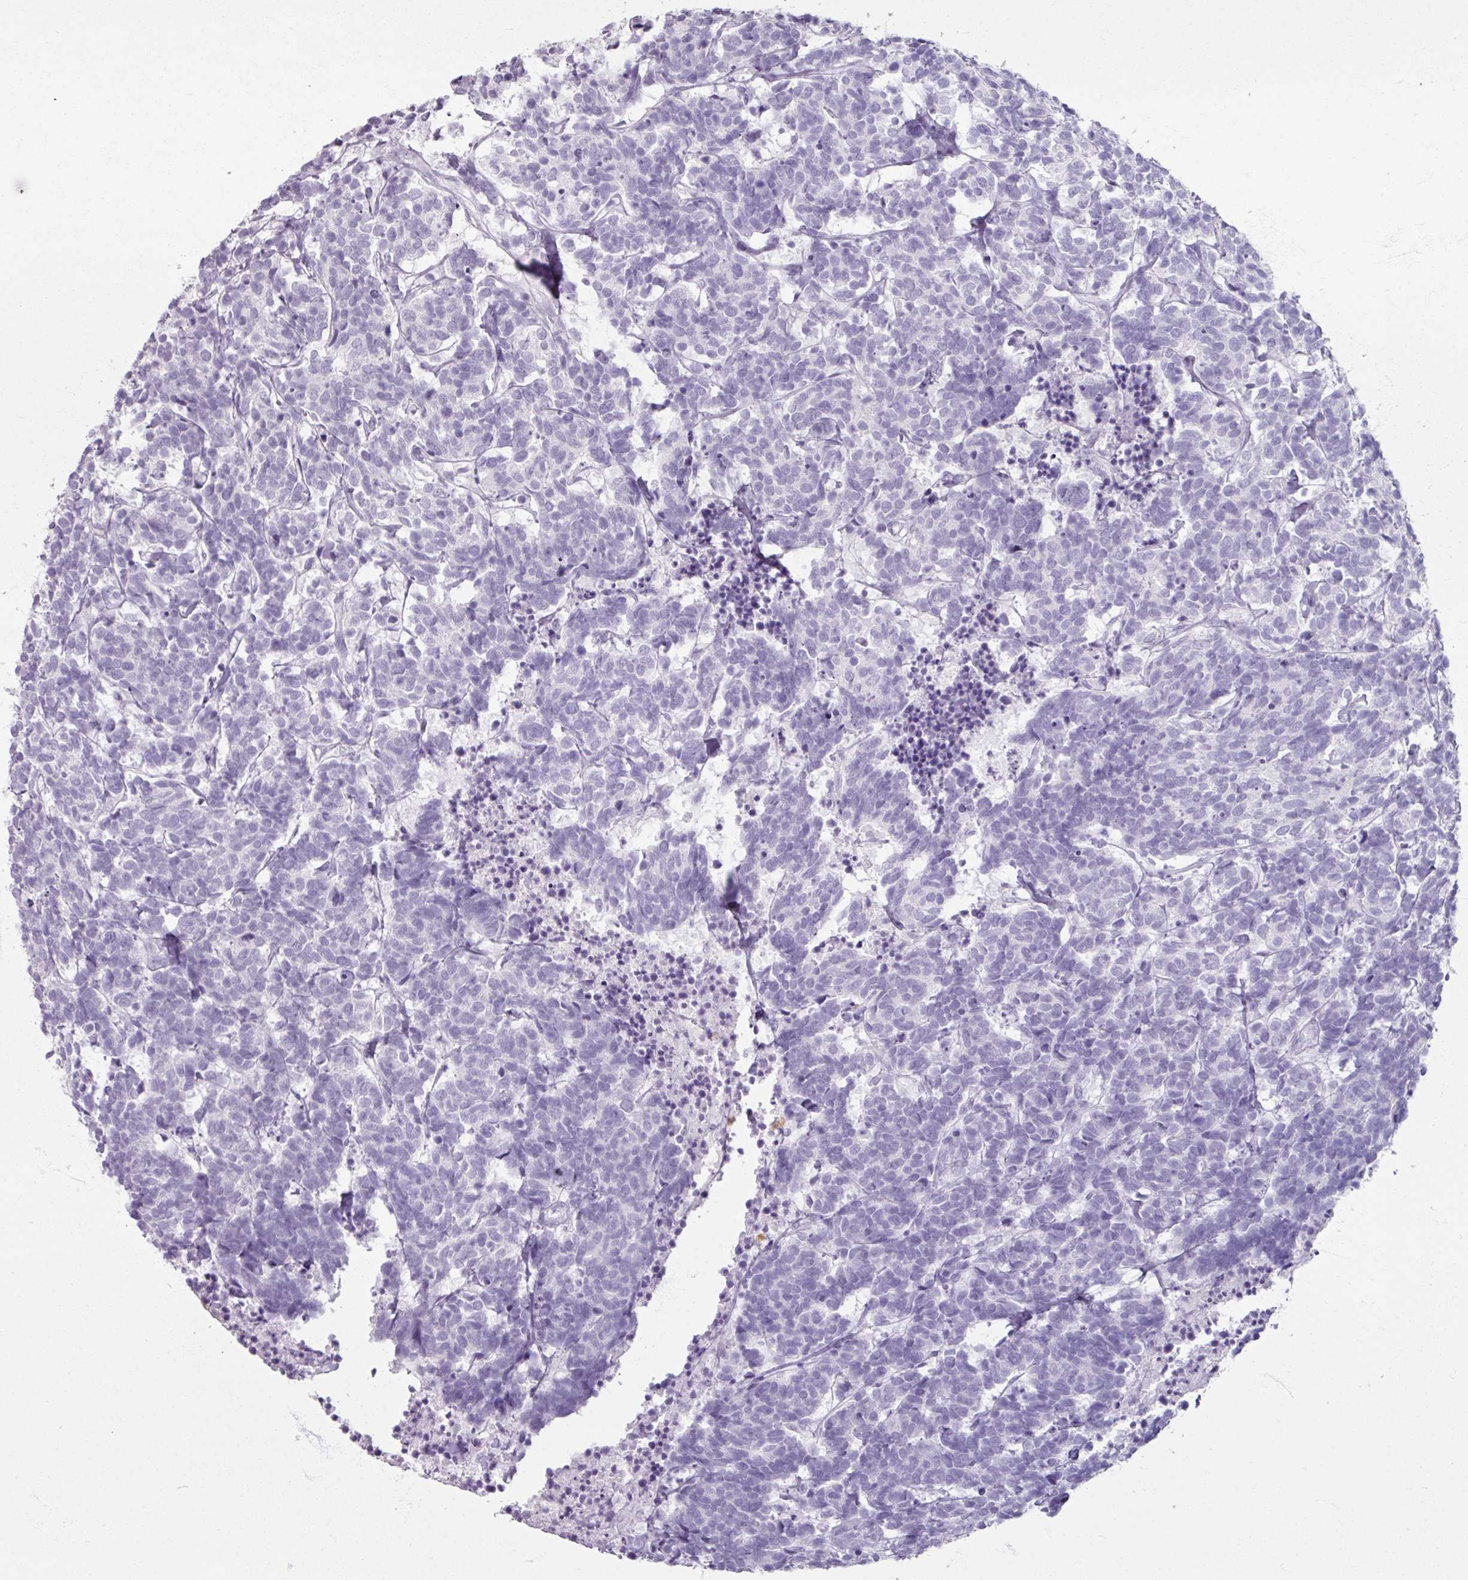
{"staining": {"intensity": "negative", "quantity": "none", "location": "none"}, "tissue": "carcinoid", "cell_type": "Tumor cells", "image_type": "cancer", "snomed": [{"axis": "morphology", "description": "Carcinoma, NOS"}, {"axis": "morphology", "description": "Carcinoid, malignant, NOS"}, {"axis": "topography", "description": "Urinary bladder"}], "caption": "Protein analysis of carcinoma exhibits no significant staining in tumor cells.", "gene": "ARG1", "patient": {"sex": "male", "age": 57}}